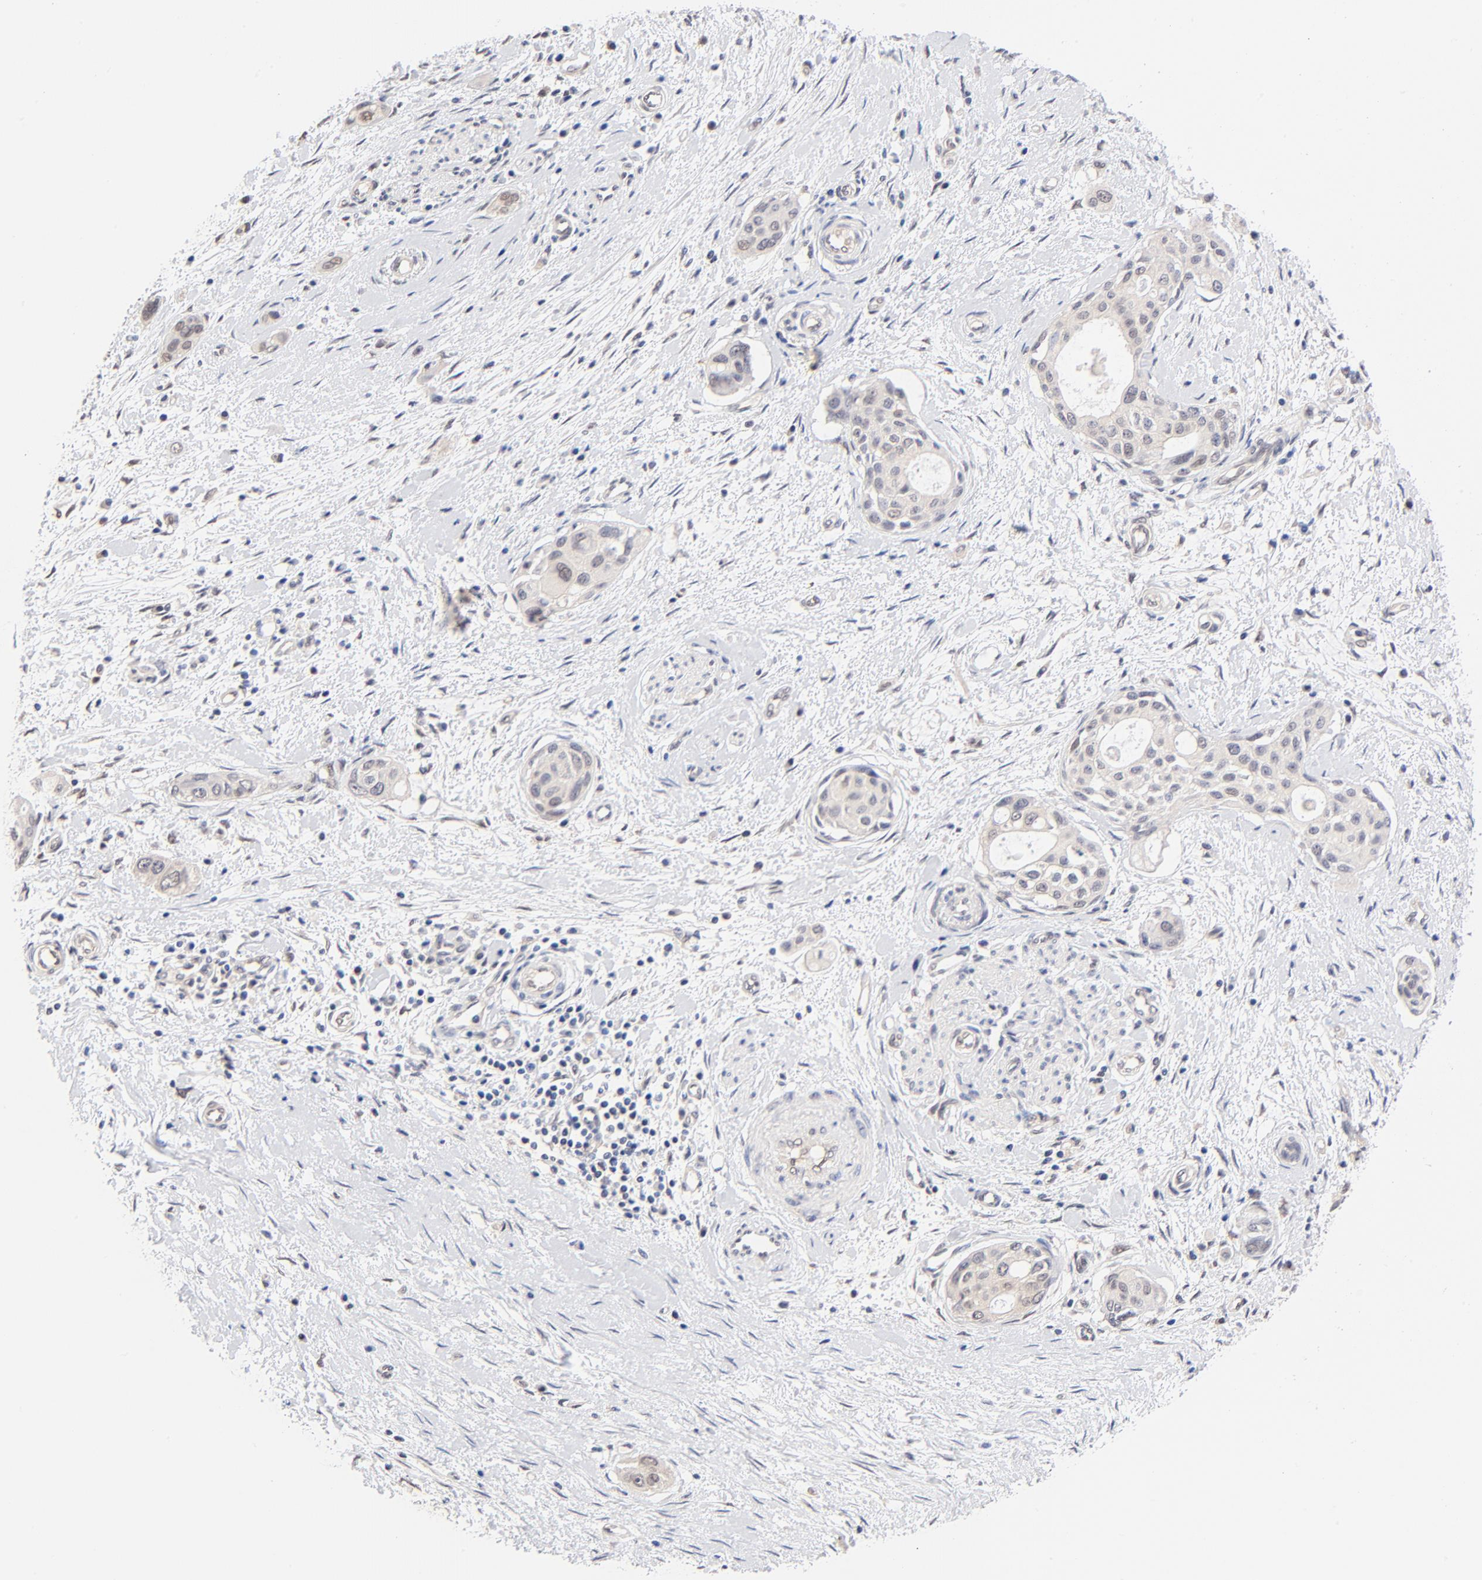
{"staining": {"intensity": "negative", "quantity": "none", "location": "none"}, "tissue": "pancreatic cancer", "cell_type": "Tumor cells", "image_type": "cancer", "snomed": [{"axis": "morphology", "description": "Adenocarcinoma, NOS"}, {"axis": "topography", "description": "Pancreas"}], "caption": "A high-resolution photomicrograph shows immunohistochemistry staining of pancreatic cancer, which shows no significant expression in tumor cells. The staining is performed using DAB (3,3'-diaminobenzidine) brown chromogen with nuclei counter-stained in using hematoxylin.", "gene": "TXNL1", "patient": {"sex": "female", "age": 60}}